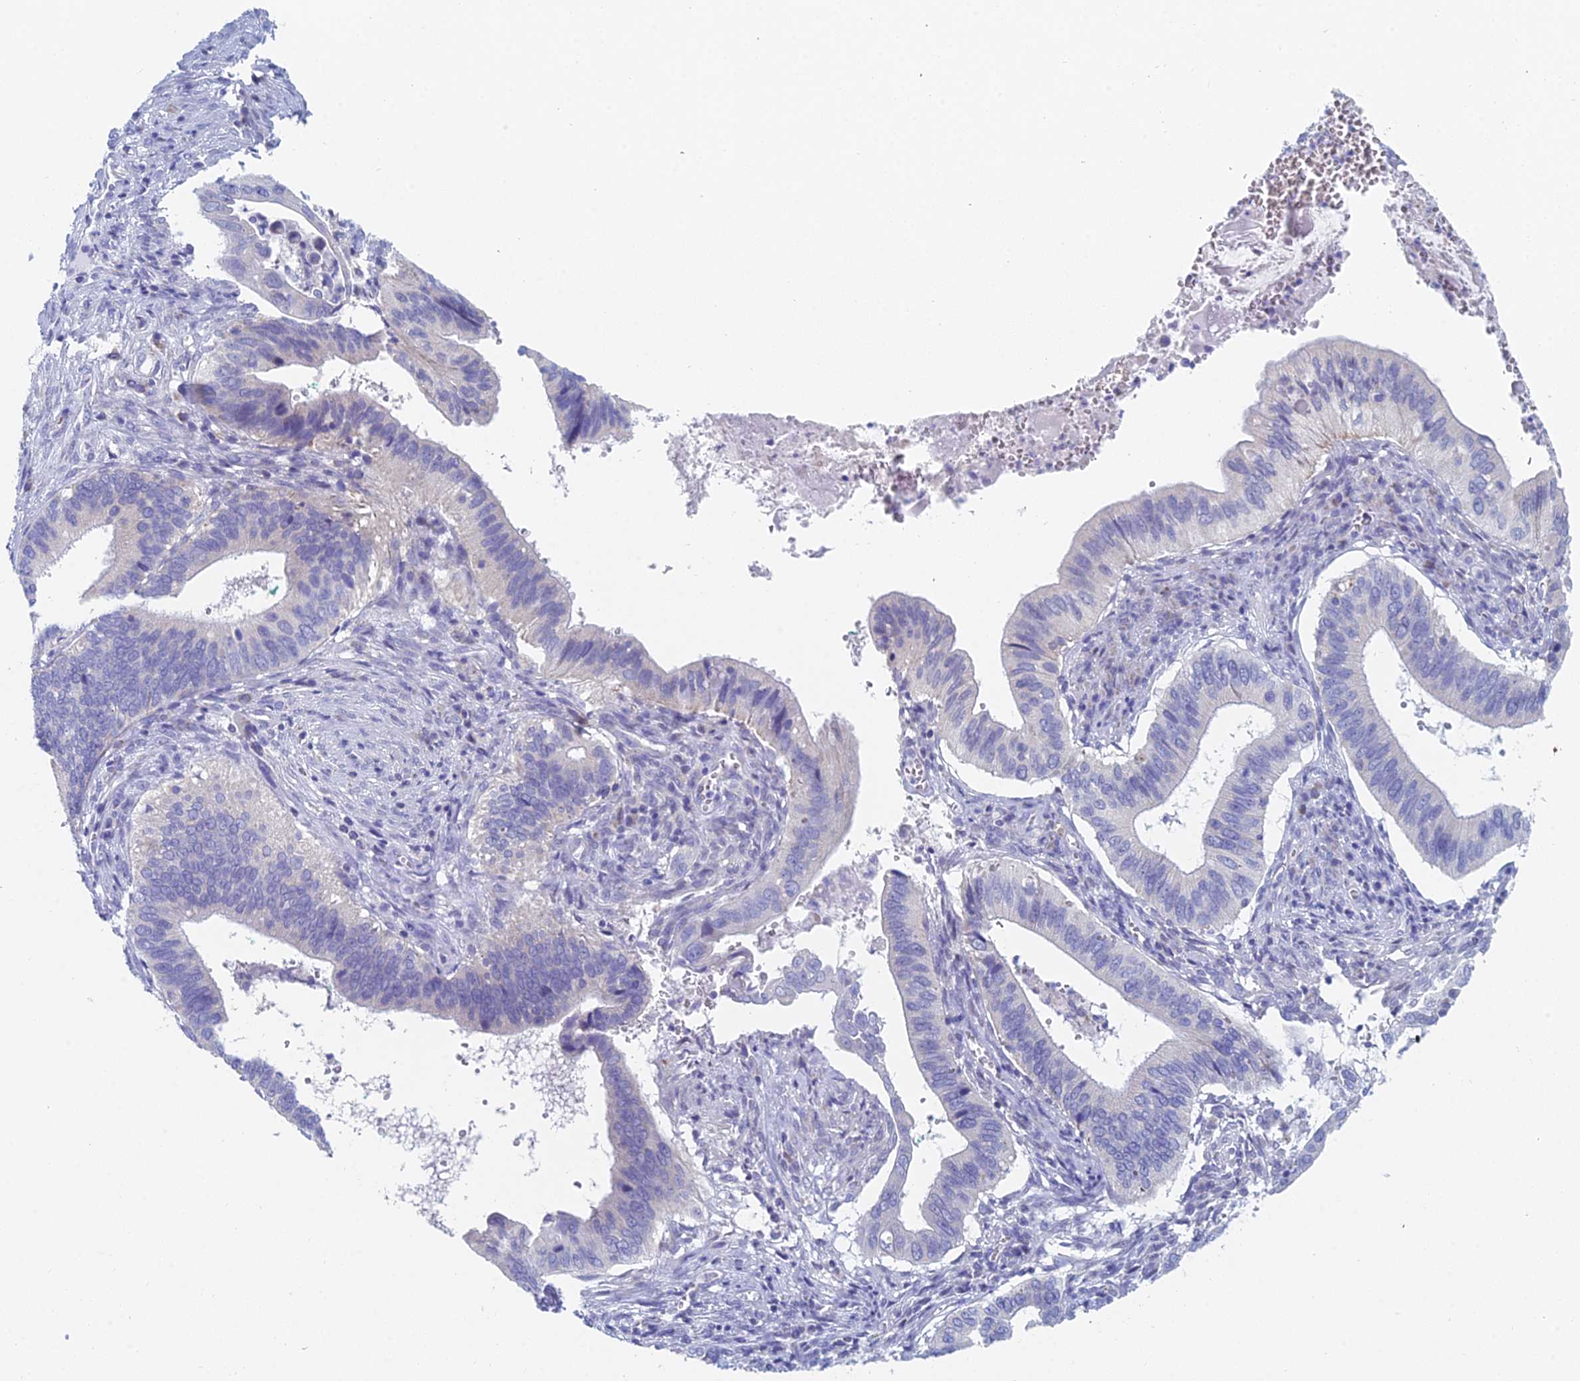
{"staining": {"intensity": "negative", "quantity": "none", "location": "none"}, "tissue": "cervical cancer", "cell_type": "Tumor cells", "image_type": "cancer", "snomed": [{"axis": "morphology", "description": "Adenocarcinoma, NOS"}, {"axis": "topography", "description": "Cervix"}], "caption": "Tumor cells are negative for protein expression in human cervical cancer.", "gene": "ACSM1", "patient": {"sex": "female", "age": 42}}